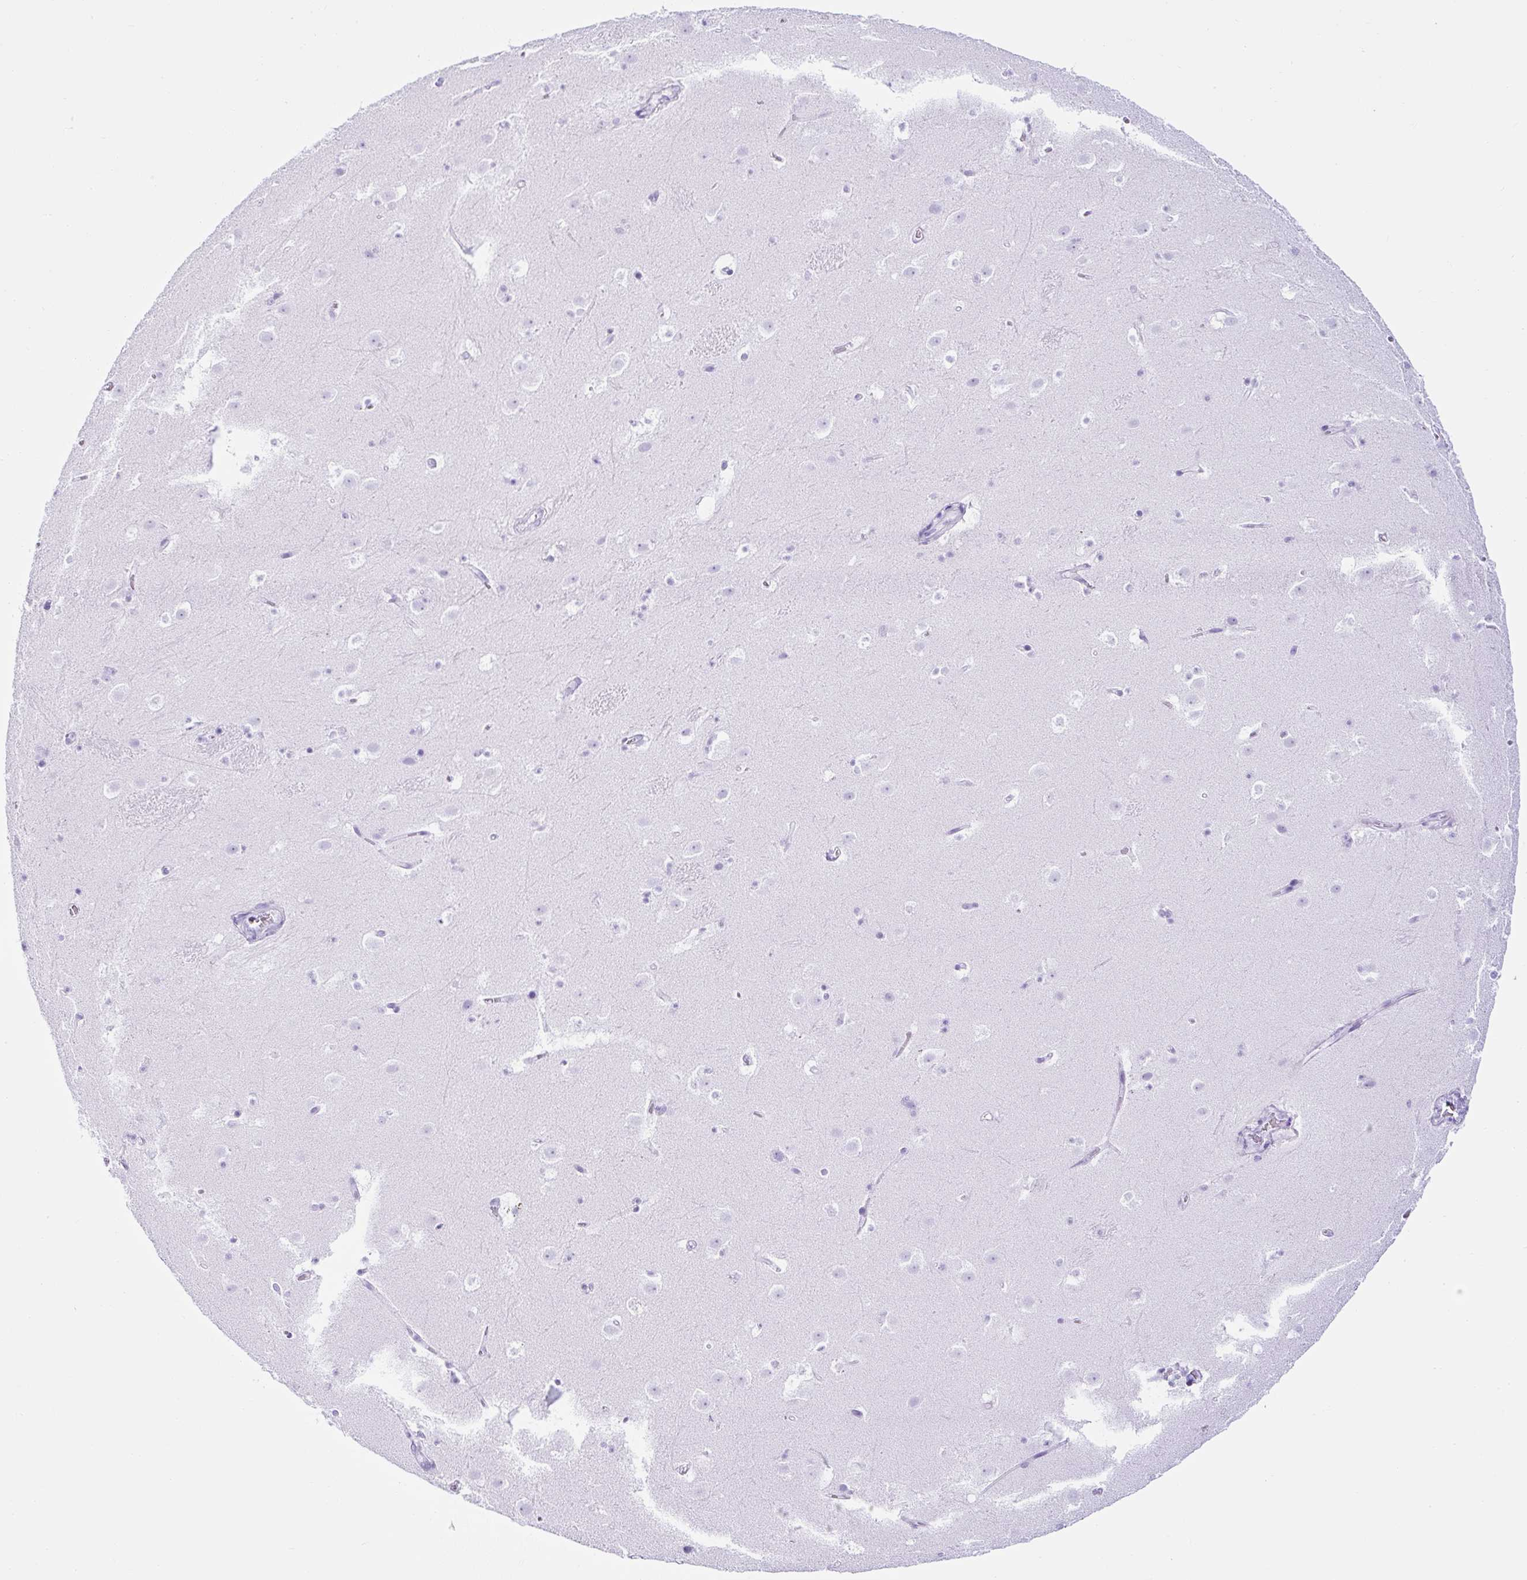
{"staining": {"intensity": "negative", "quantity": "none", "location": "none"}, "tissue": "caudate", "cell_type": "Glial cells", "image_type": "normal", "snomed": [{"axis": "morphology", "description": "Normal tissue, NOS"}, {"axis": "topography", "description": "Lateral ventricle wall"}], "caption": "The histopathology image displays no staining of glial cells in unremarkable caudate.", "gene": "TMEM200B", "patient": {"sex": "male", "age": 37}}